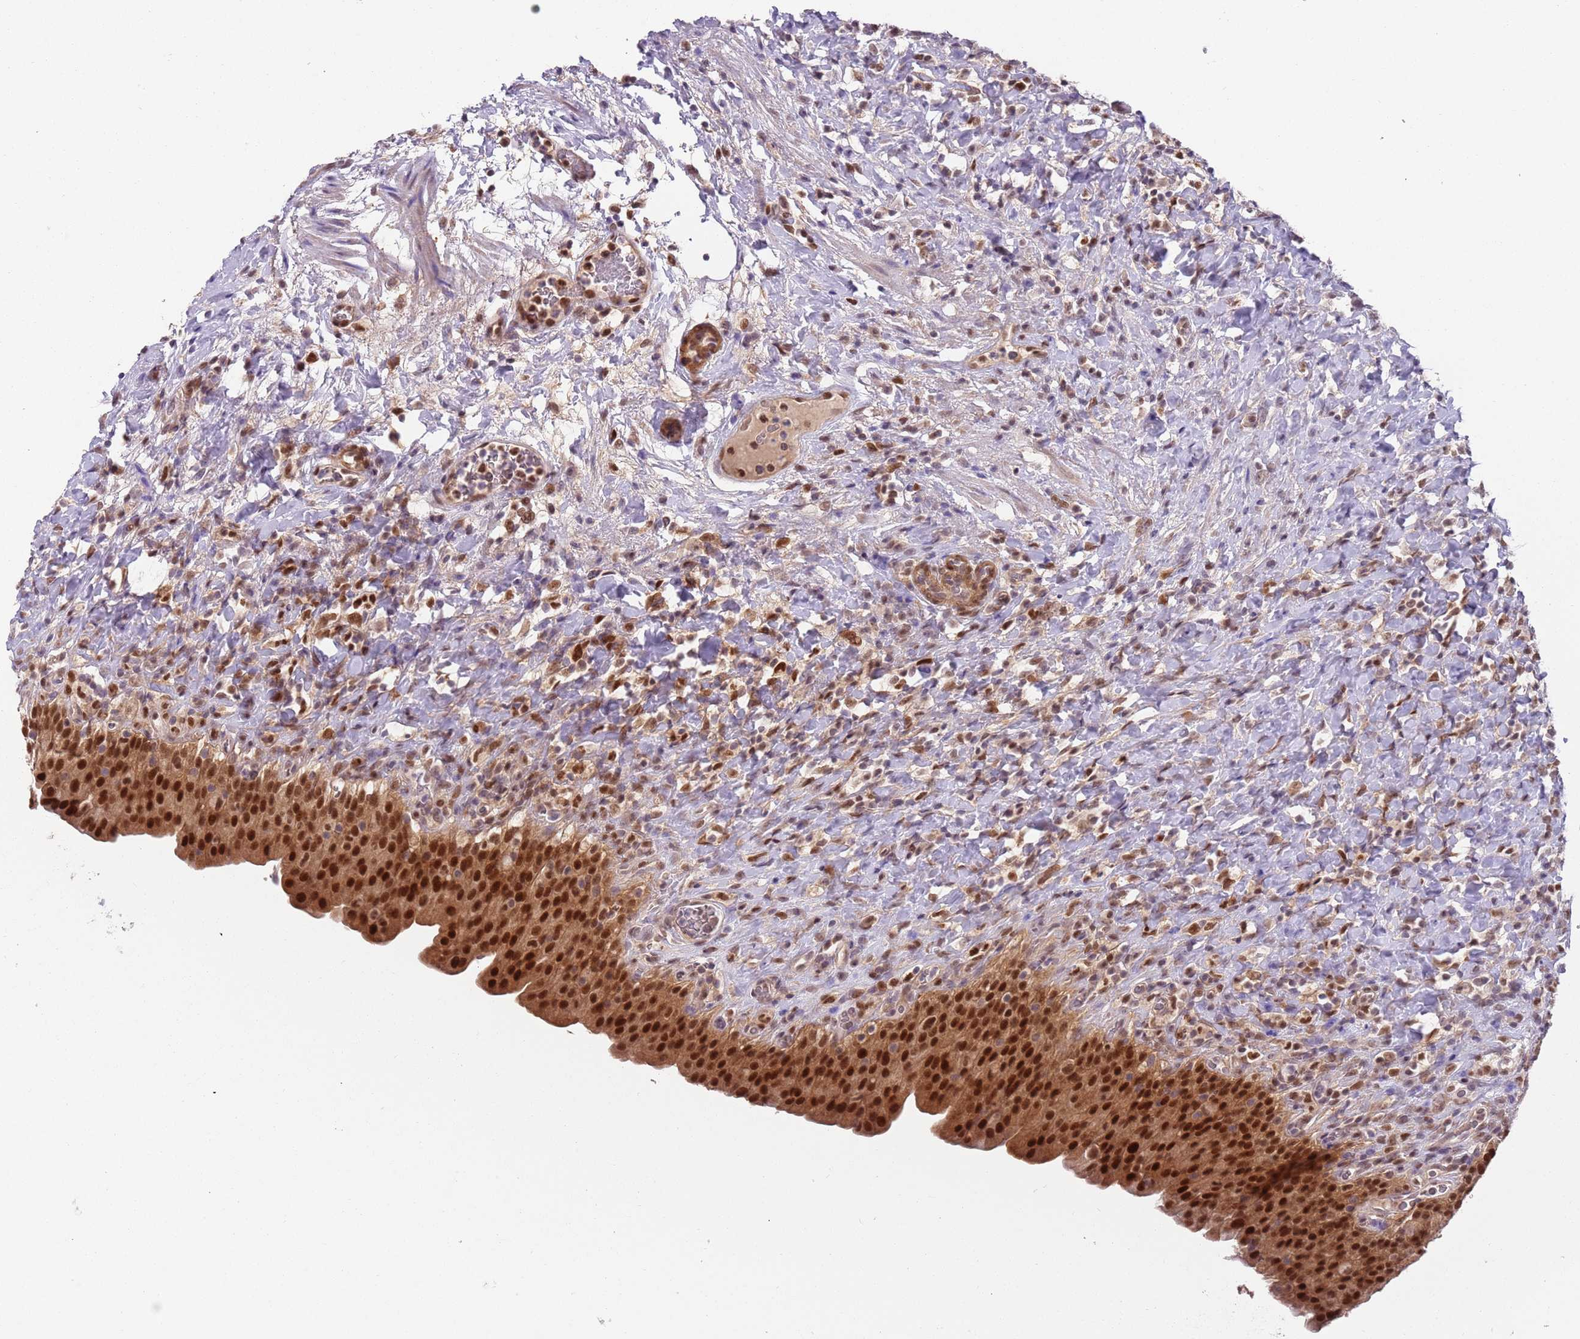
{"staining": {"intensity": "strong", "quantity": ">75%", "location": "cytoplasmic/membranous,nuclear"}, "tissue": "urinary bladder", "cell_type": "Urothelial cells", "image_type": "normal", "snomed": [{"axis": "morphology", "description": "Normal tissue, NOS"}, {"axis": "morphology", "description": "Inflammation, NOS"}, {"axis": "topography", "description": "Urinary bladder"}], "caption": "A high-resolution photomicrograph shows immunohistochemistry staining of benign urinary bladder, which exhibits strong cytoplasmic/membranous,nuclear positivity in about >75% of urothelial cells. The staining was performed using DAB to visualize the protein expression in brown, while the nuclei were stained in blue with hematoxylin (Magnification: 20x).", "gene": "RMND5B", "patient": {"sex": "male", "age": 64}}